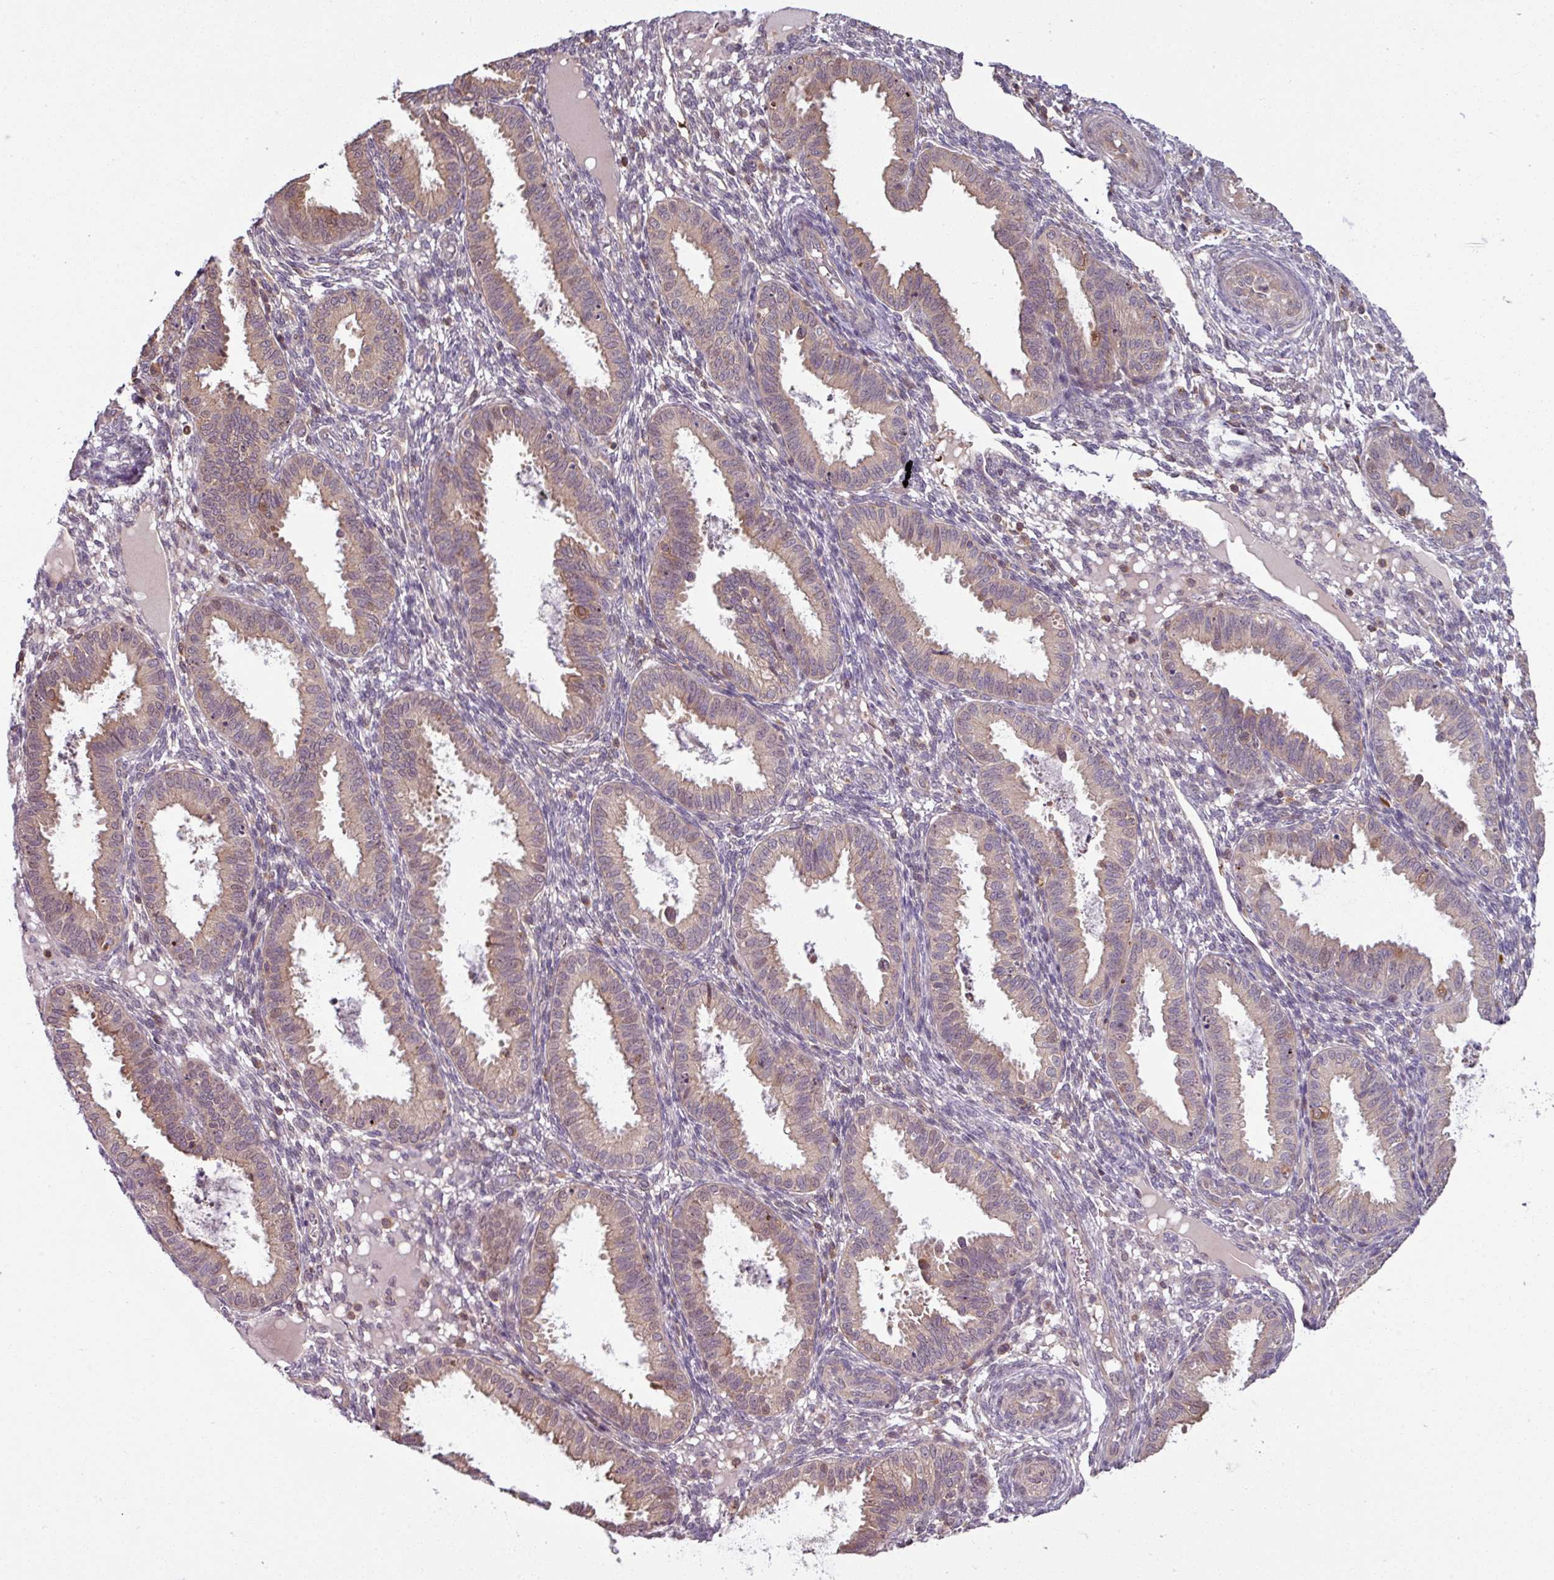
{"staining": {"intensity": "weak", "quantity": "<25%", "location": "cytoplasmic/membranous"}, "tissue": "endometrium", "cell_type": "Cells in endometrial stroma", "image_type": "normal", "snomed": [{"axis": "morphology", "description": "Normal tissue, NOS"}, {"axis": "topography", "description": "Endometrium"}], "caption": "IHC micrograph of unremarkable endometrium: human endometrium stained with DAB (3,3'-diaminobenzidine) shows no significant protein positivity in cells in endometrial stroma.", "gene": "TUSC3", "patient": {"sex": "female", "age": 33}}